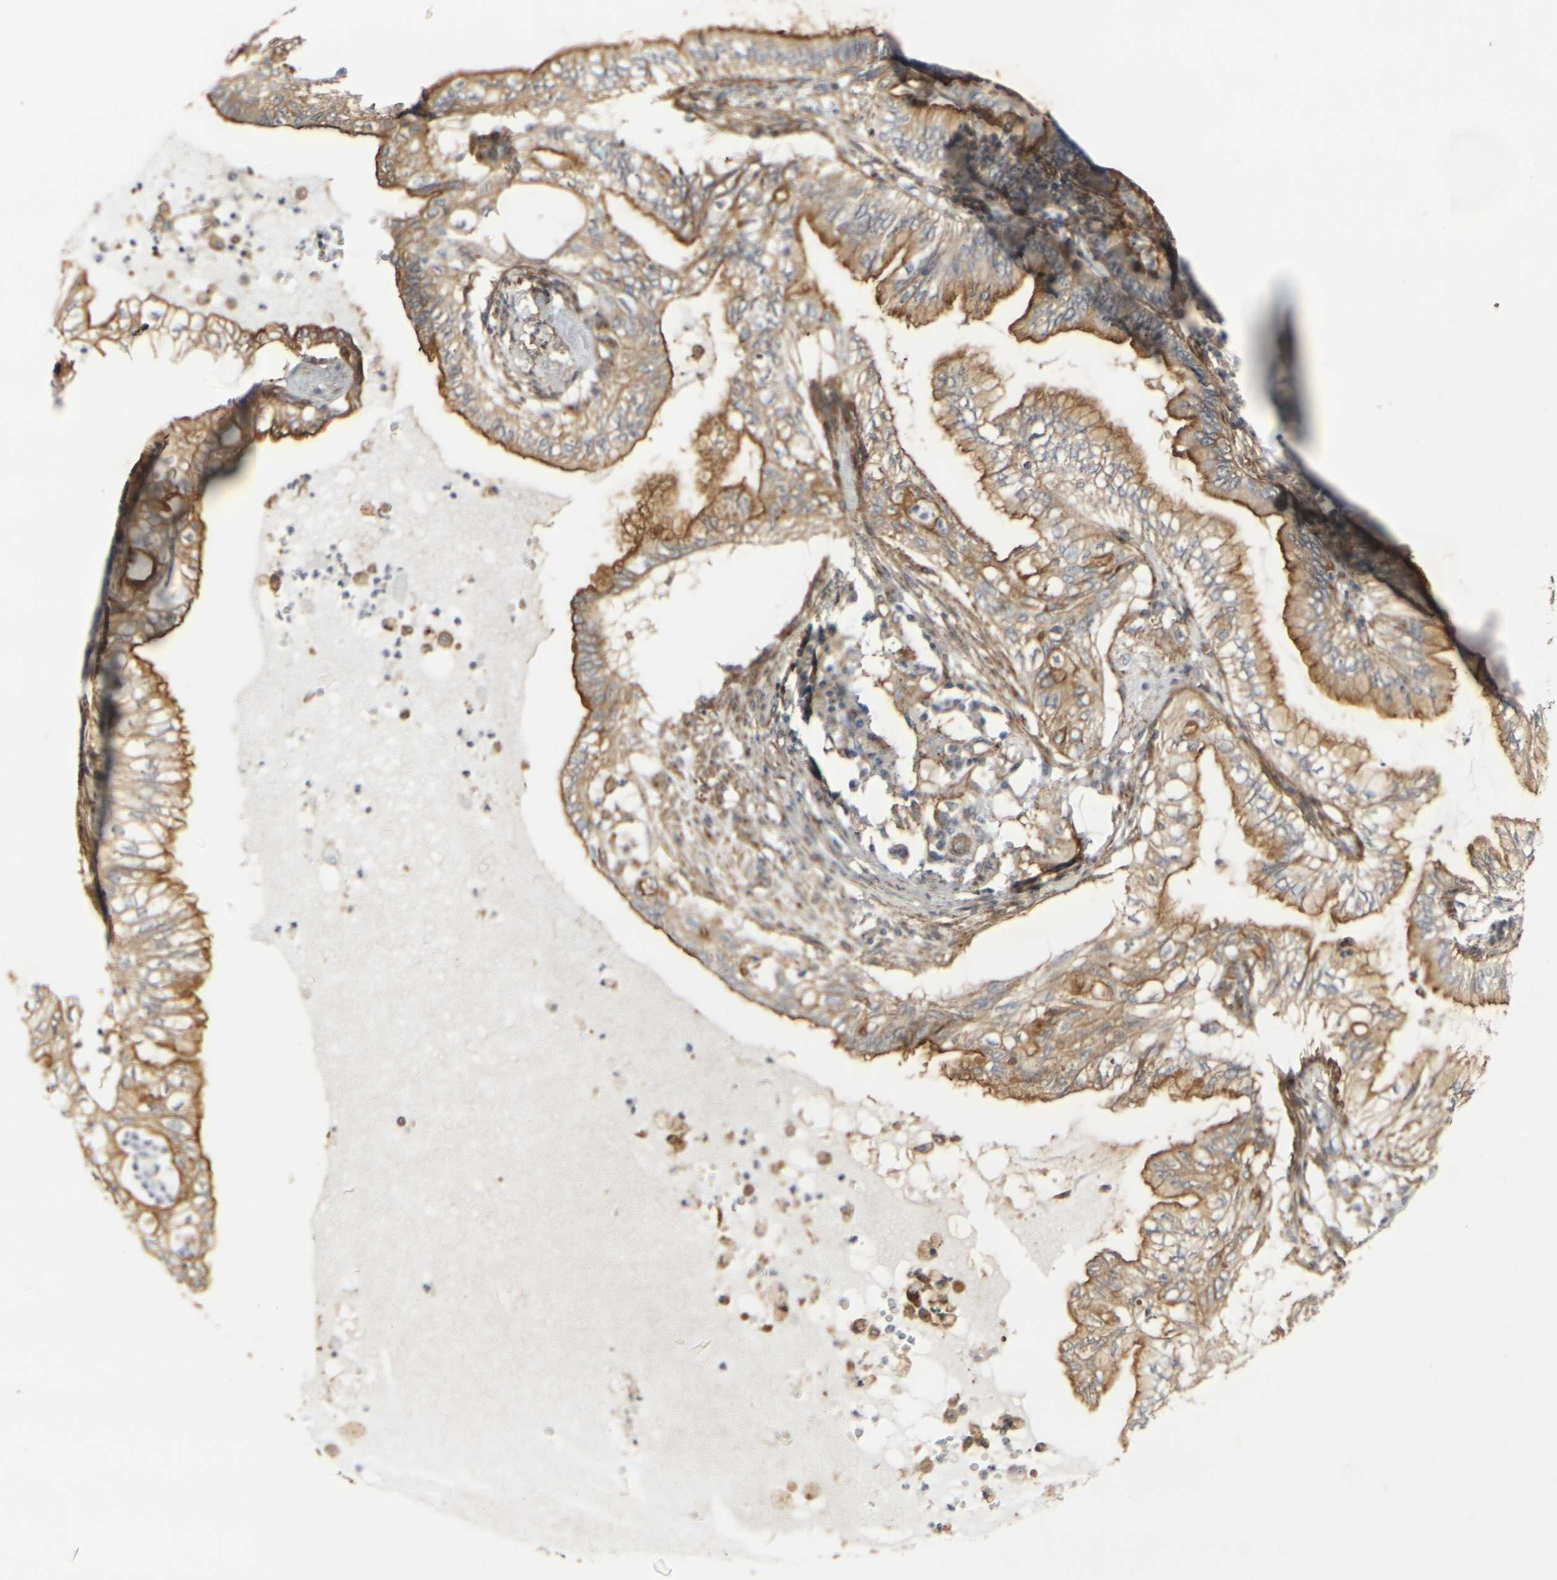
{"staining": {"intensity": "moderate", "quantity": ">75%", "location": "cytoplasmic/membranous"}, "tissue": "lung cancer", "cell_type": "Tumor cells", "image_type": "cancer", "snomed": [{"axis": "morphology", "description": "Normal tissue, NOS"}, {"axis": "morphology", "description": "Adenocarcinoma, NOS"}, {"axis": "topography", "description": "Bronchus"}, {"axis": "topography", "description": "Lung"}], "caption": "A brown stain labels moderate cytoplasmic/membranous staining of a protein in lung cancer tumor cells.", "gene": "MYOF", "patient": {"sex": "female", "age": 70}}